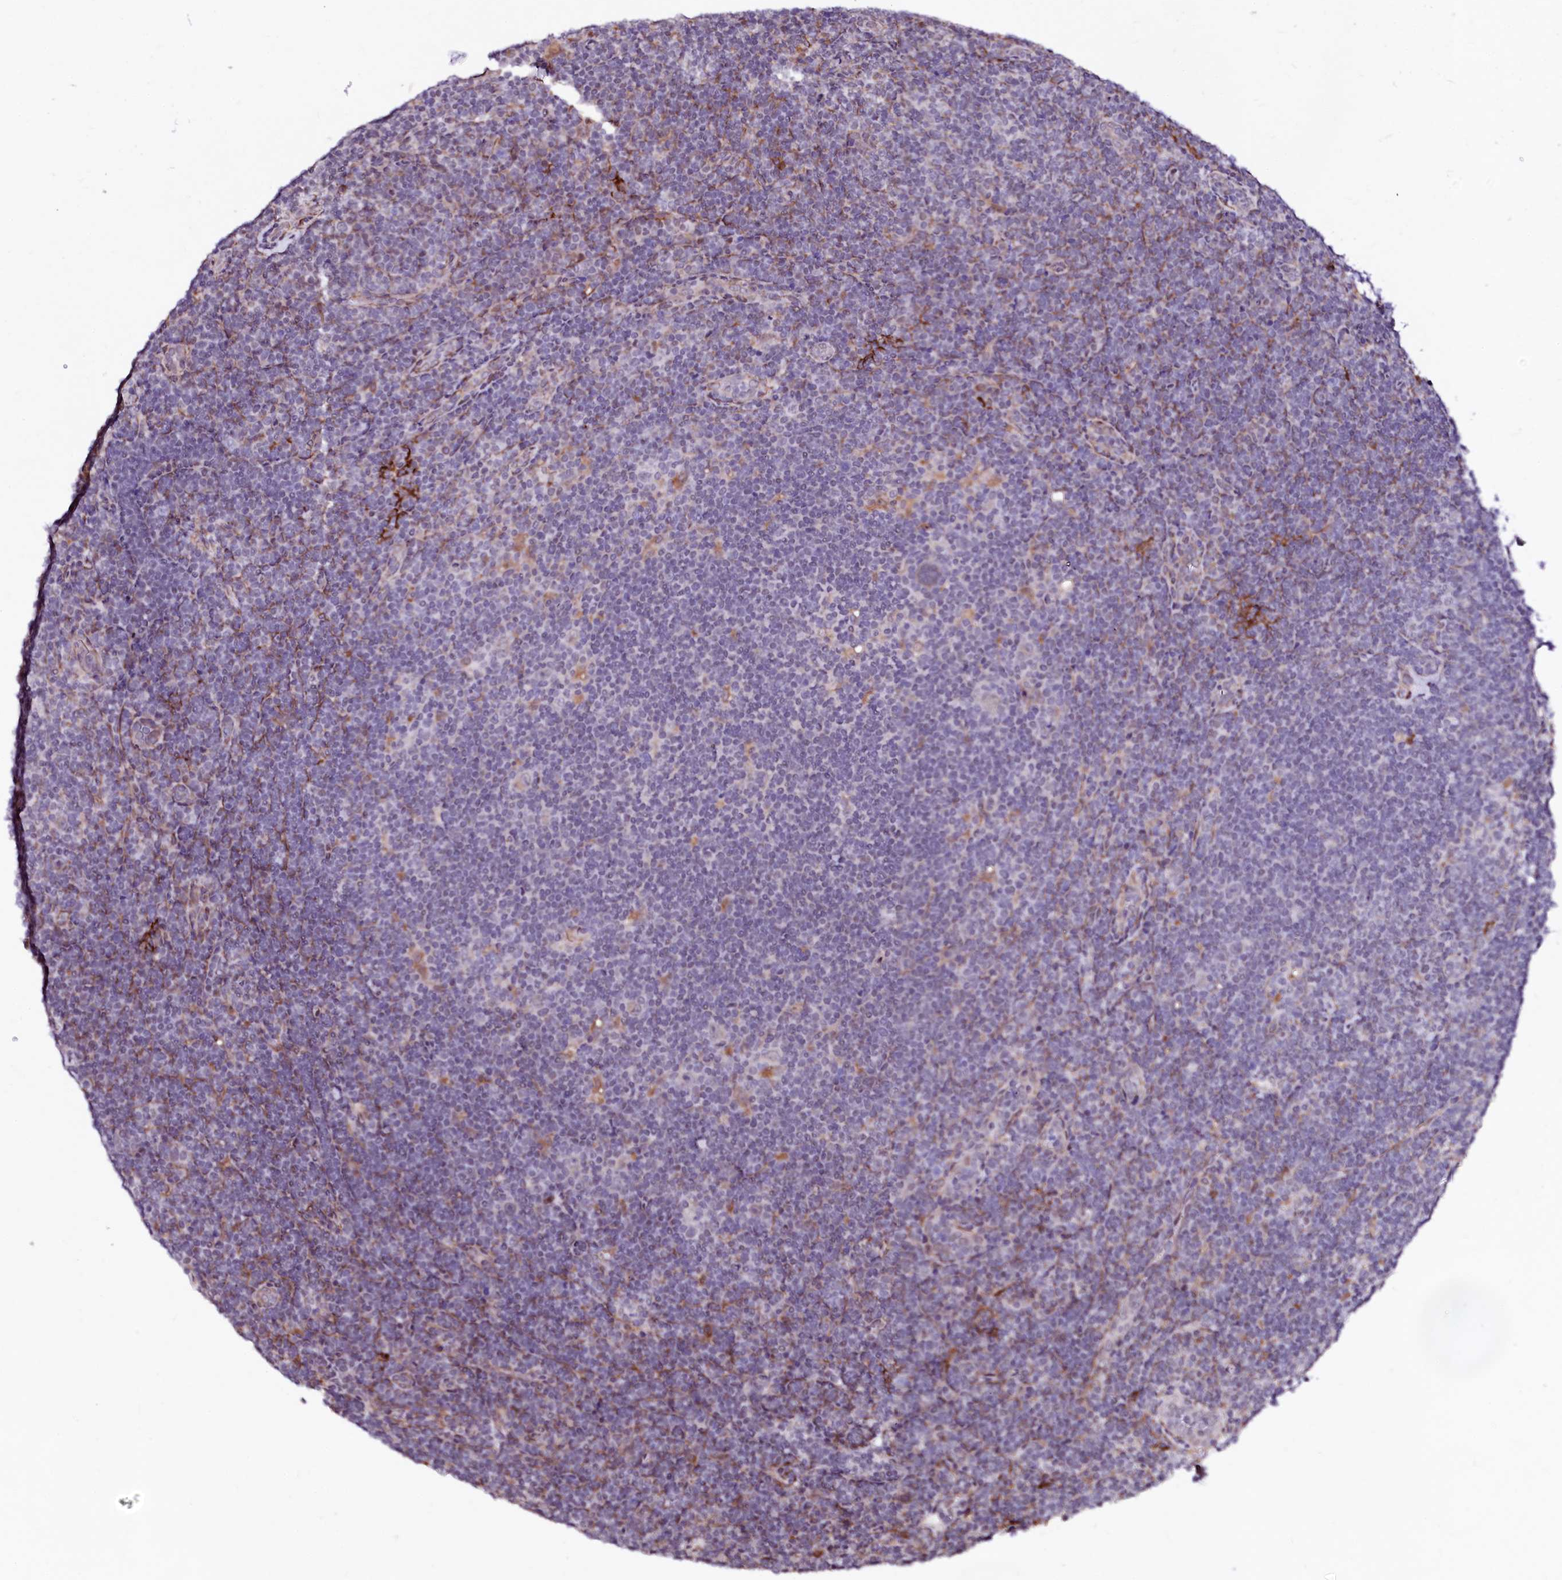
{"staining": {"intensity": "weak", "quantity": "25%-75%", "location": "cytoplasmic/membranous"}, "tissue": "lymphoma", "cell_type": "Tumor cells", "image_type": "cancer", "snomed": [{"axis": "morphology", "description": "Hodgkin's disease, NOS"}, {"axis": "topography", "description": "Lymph node"}], "caption": "Immunohistochemistry (IHC) staining of lymphoma, which exhibits low levels of weak cytoplasmic/membranous positivity in about 25%-75% of tumor cells indicating weak cytoplasmic/membranous protein expression. The staining was performed using DAB (3,3'-diaminobenzidine) (brown) for protein detection and nuclei were counterstained in hematoxylin (blue).", "gene": "GPR176", "patient": {"sex": "female", "age": 57}}